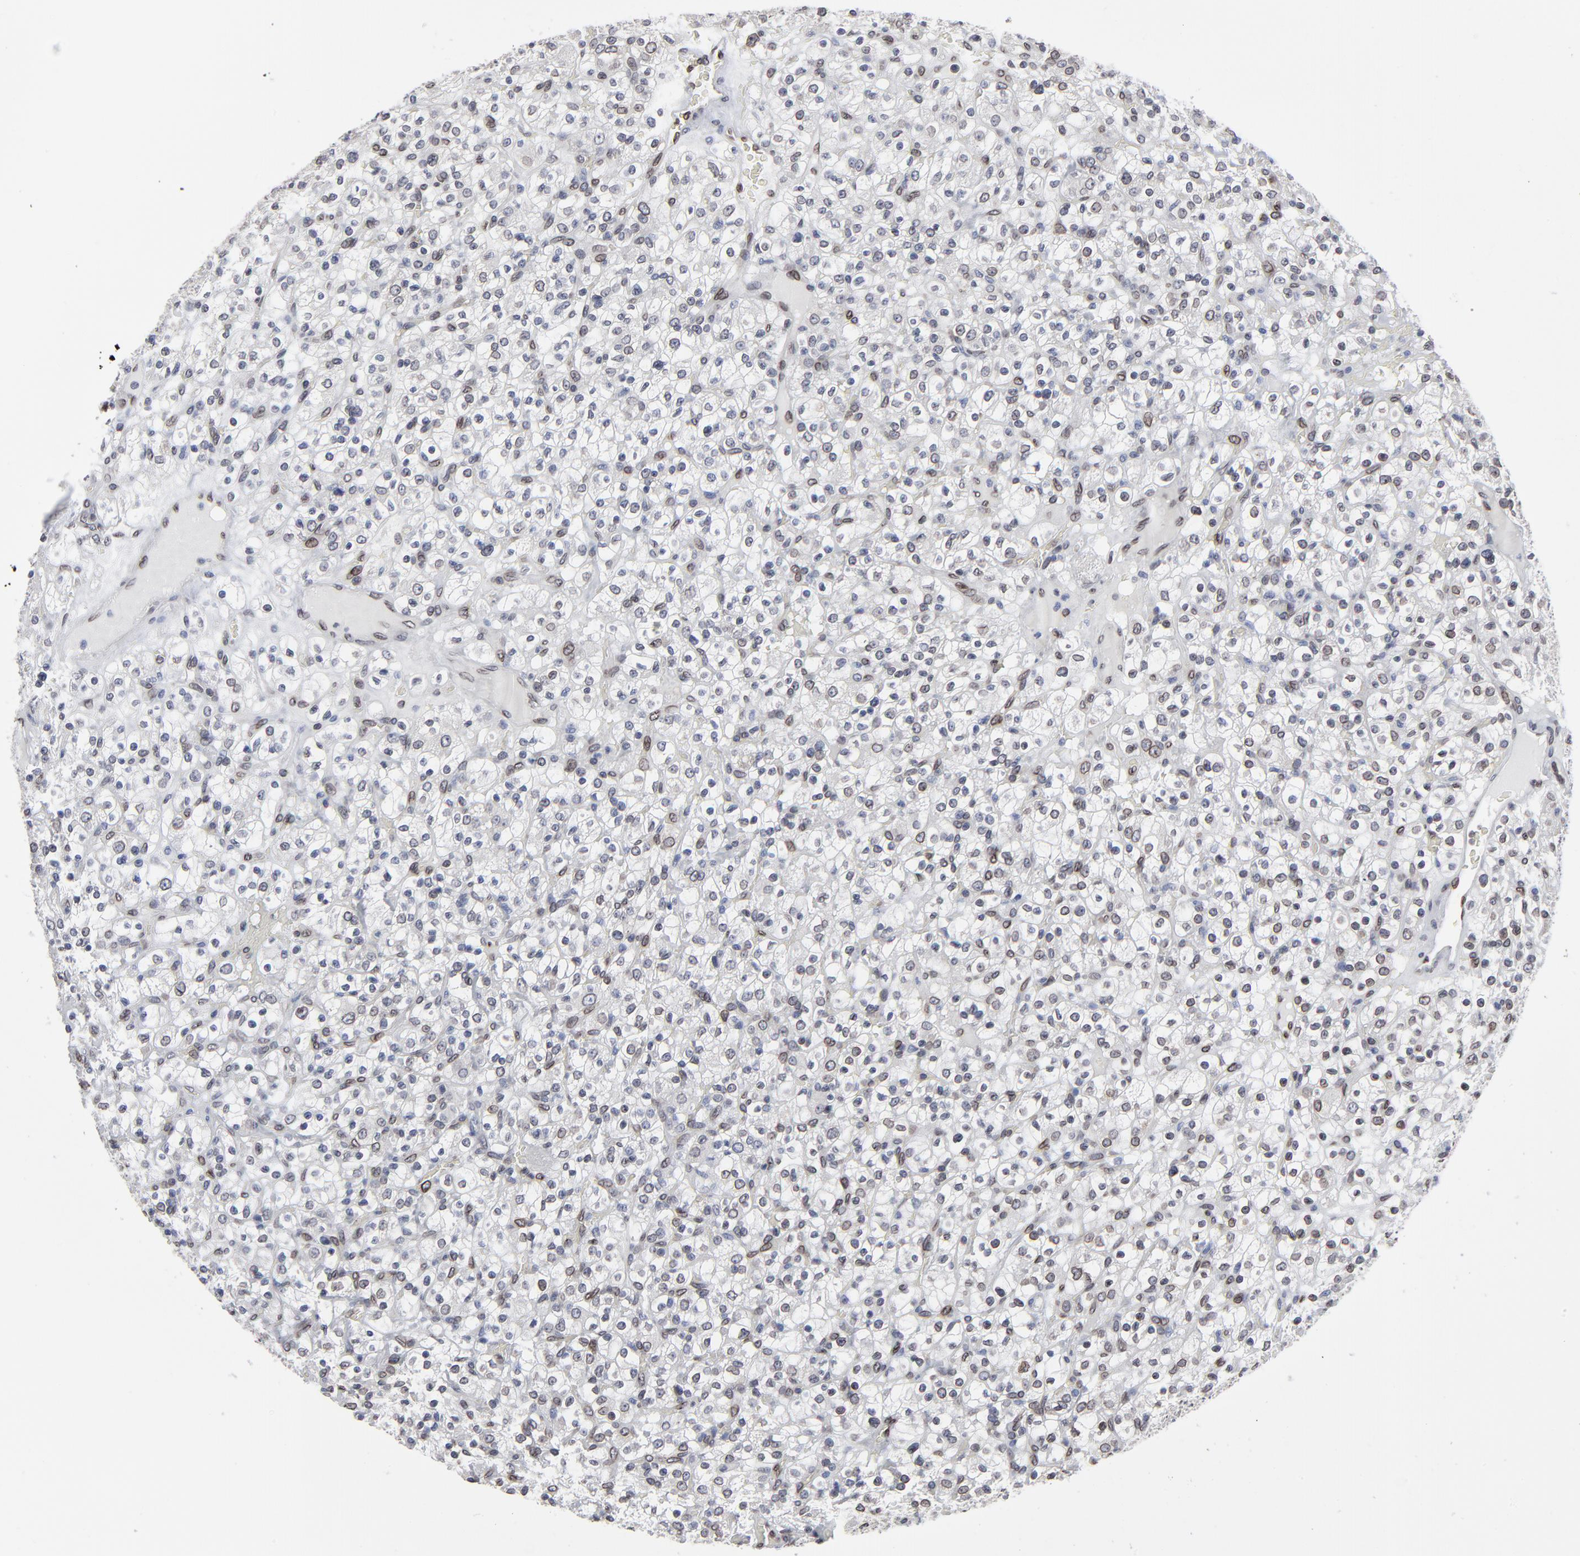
{"staining": {"intensity": "moderate", "quantity": "25%-75%", "location": "cytoplasmic/membranous,nuclear"}, "tissue": "renal cancer", "cell_type": "Tumor cells", "image_type": "cancer", "snomed": [{"axis": "morphology", "description": "Normal tissue, NOS"}, {"axis": "morphology", "description": "Adenocarcinoma, NOS"}, {"axis": "topography", "description": "Kidney"}], "caption": "This photomicrograph demonstrates immunohistochemistry staining of human renal cancer (adenocarcinoma), with medium moderate cytoplasmic/membranous and nuclear staining in about 25%-75% of tumor cells.", "gene": "SYNE2", "patient": {"sex": "female", "age": 72}}